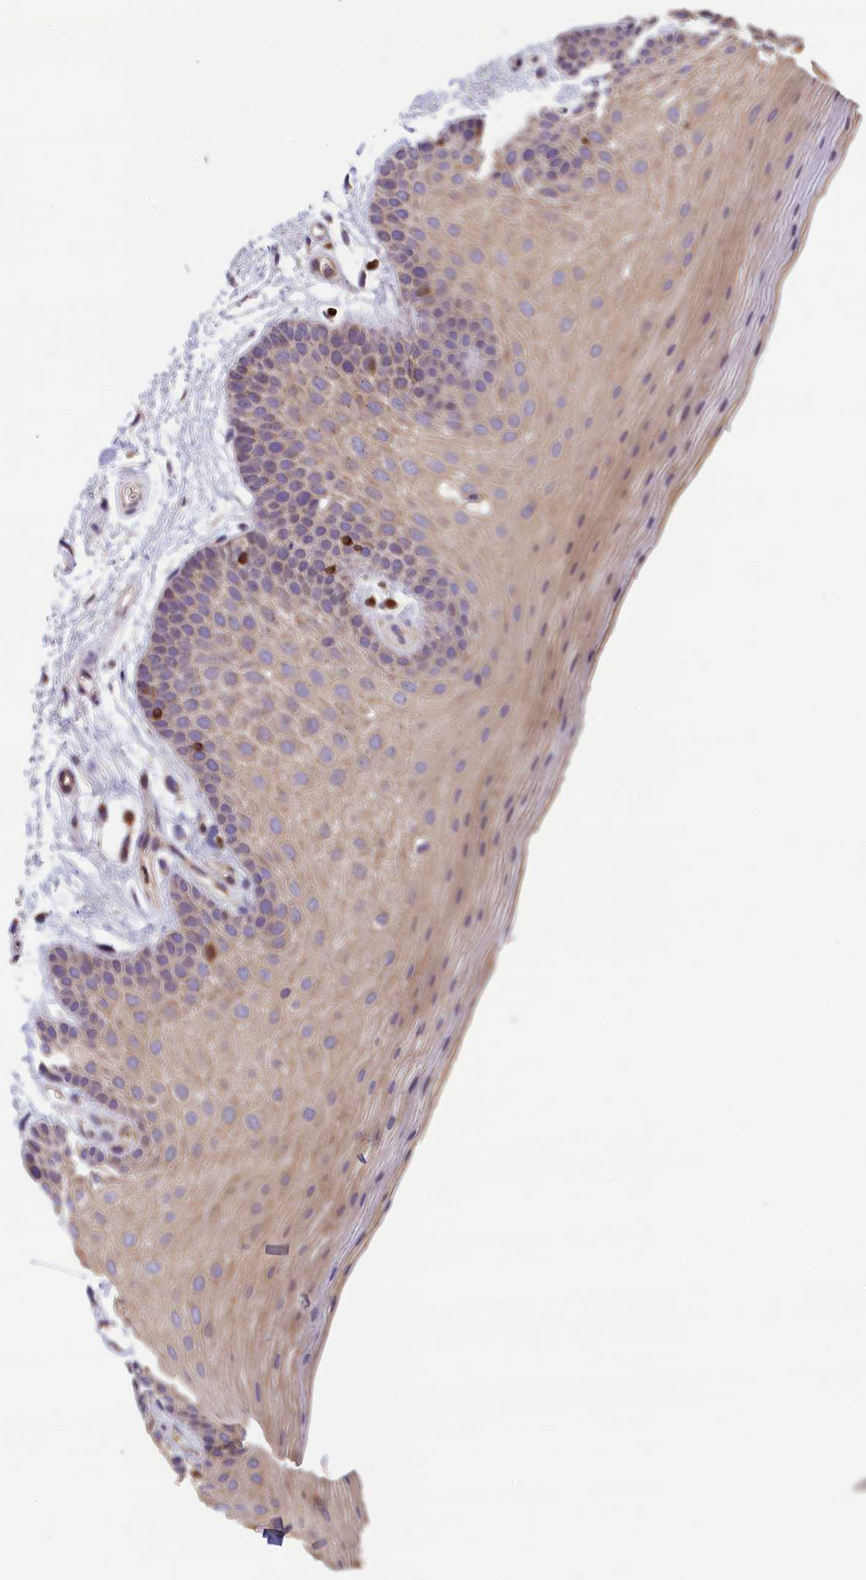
{"staining": {"intensity": "weak", "quantity": ">75%", "location": "cytoplasmic/membranous"}, "tissue": "oral mucosa", "cell_type": "Squamous epithelial cells", "image_type": "normal", "snomed": [{"axis": "morphology", "description": "Normal tissue, NOS"}, {"axis": "topography", "description": "Oral tissue"}], "caption": "Squamous epithelial cells reveal low levels of weak cytoplasmic/membranous staining in approximately >75% of cells in normal human oral mucosa.", "gene": "TRAF3IP3", "patient": {"sex": "male", "age": 62}}